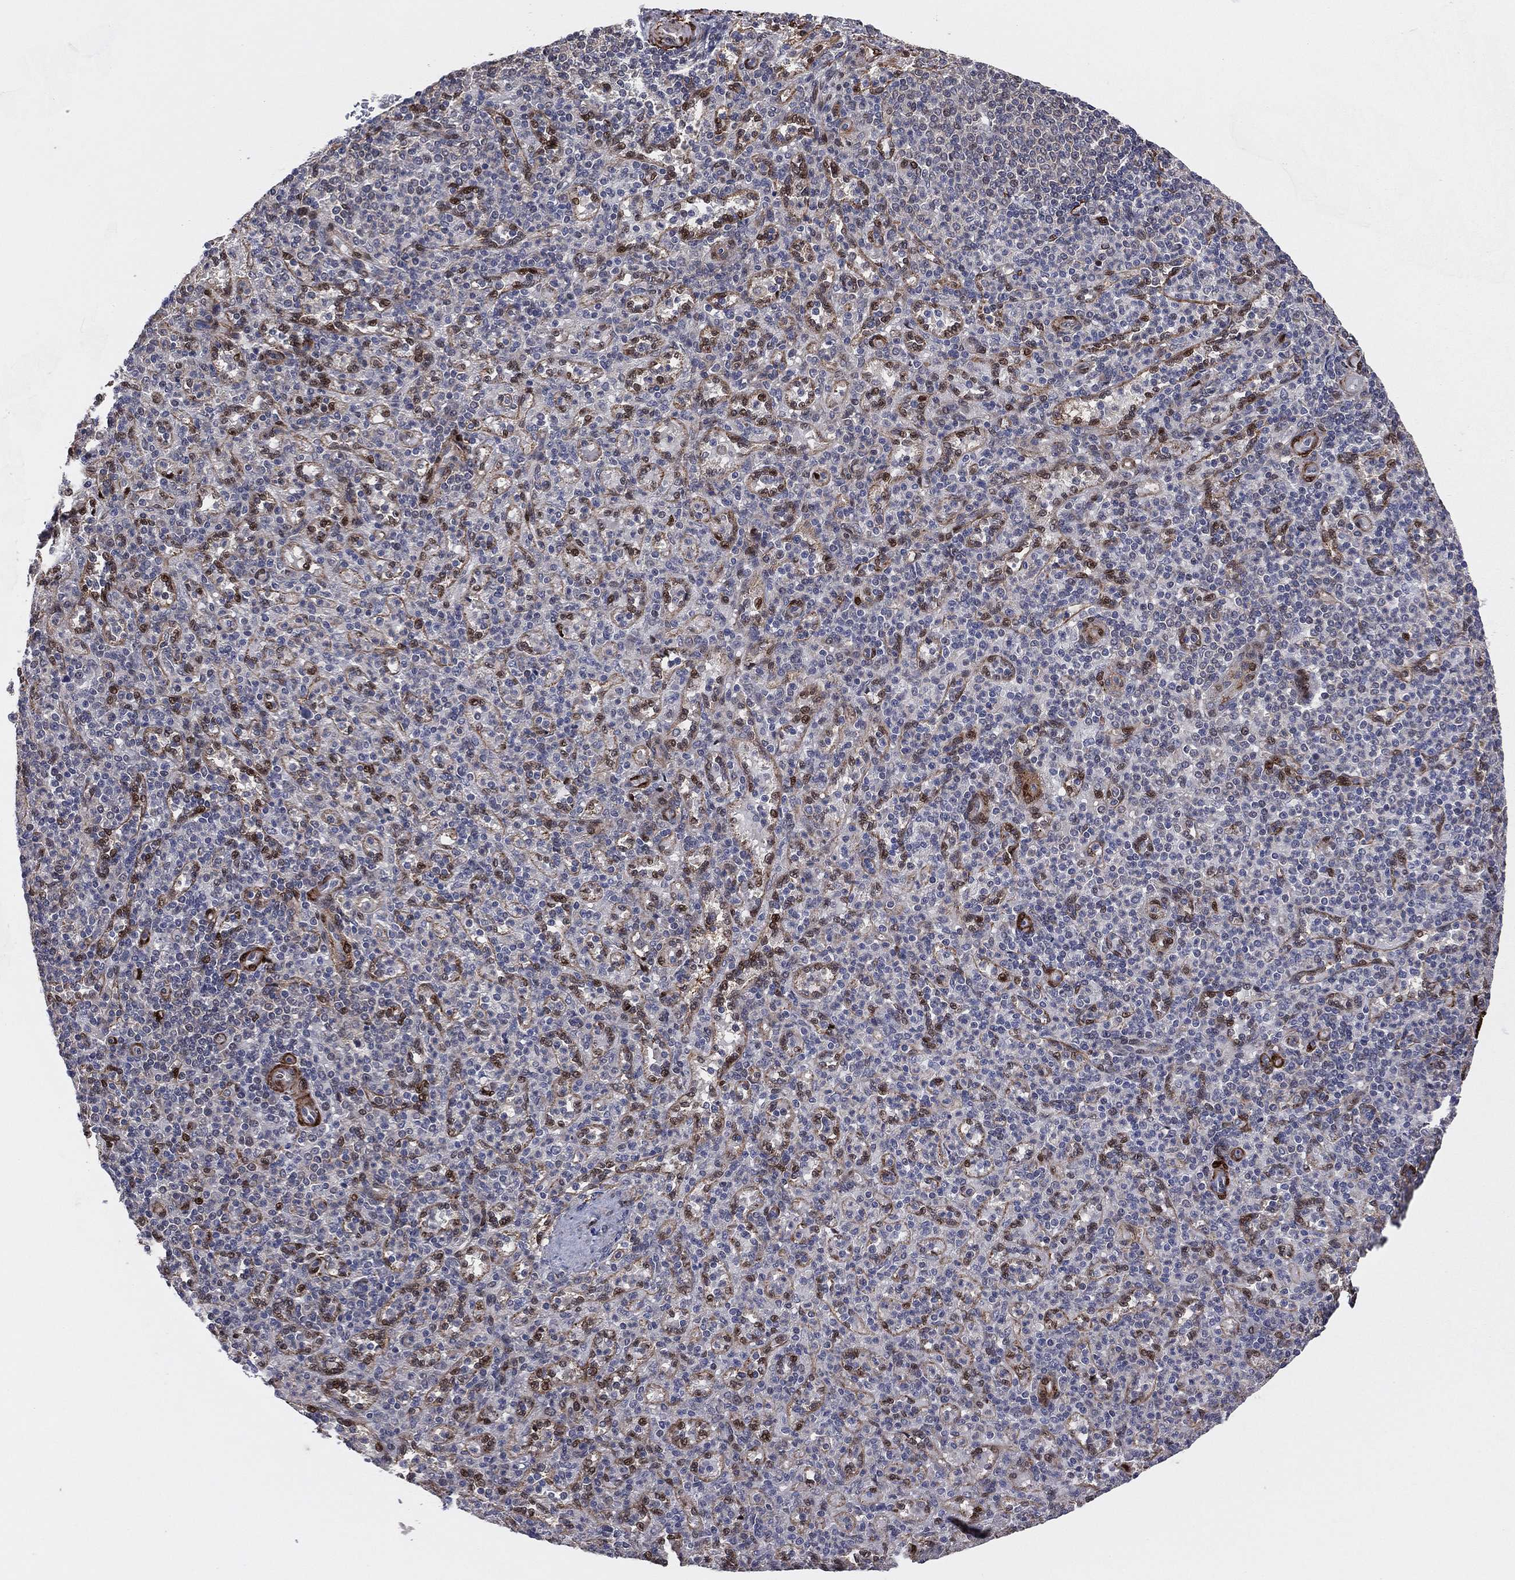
{"staining": {"intensity": "negative", "quantity": "none", "location": "none"}, "tissue": "spleen", "cell_type": "Cells in red pulp", "image_type": "normal", "snomed": [{"axis": "morphology", "description": "Normal tissue, NOS"}, {"axis": "topography", "description": "Spleen"}], "caption": "An immunohistochemistry image of unremarkable spleen is shown. There is no staining in cells in red pulp of spleen.", "gene": "SNCG", "patient": {"sex": "female", "age": 74}}